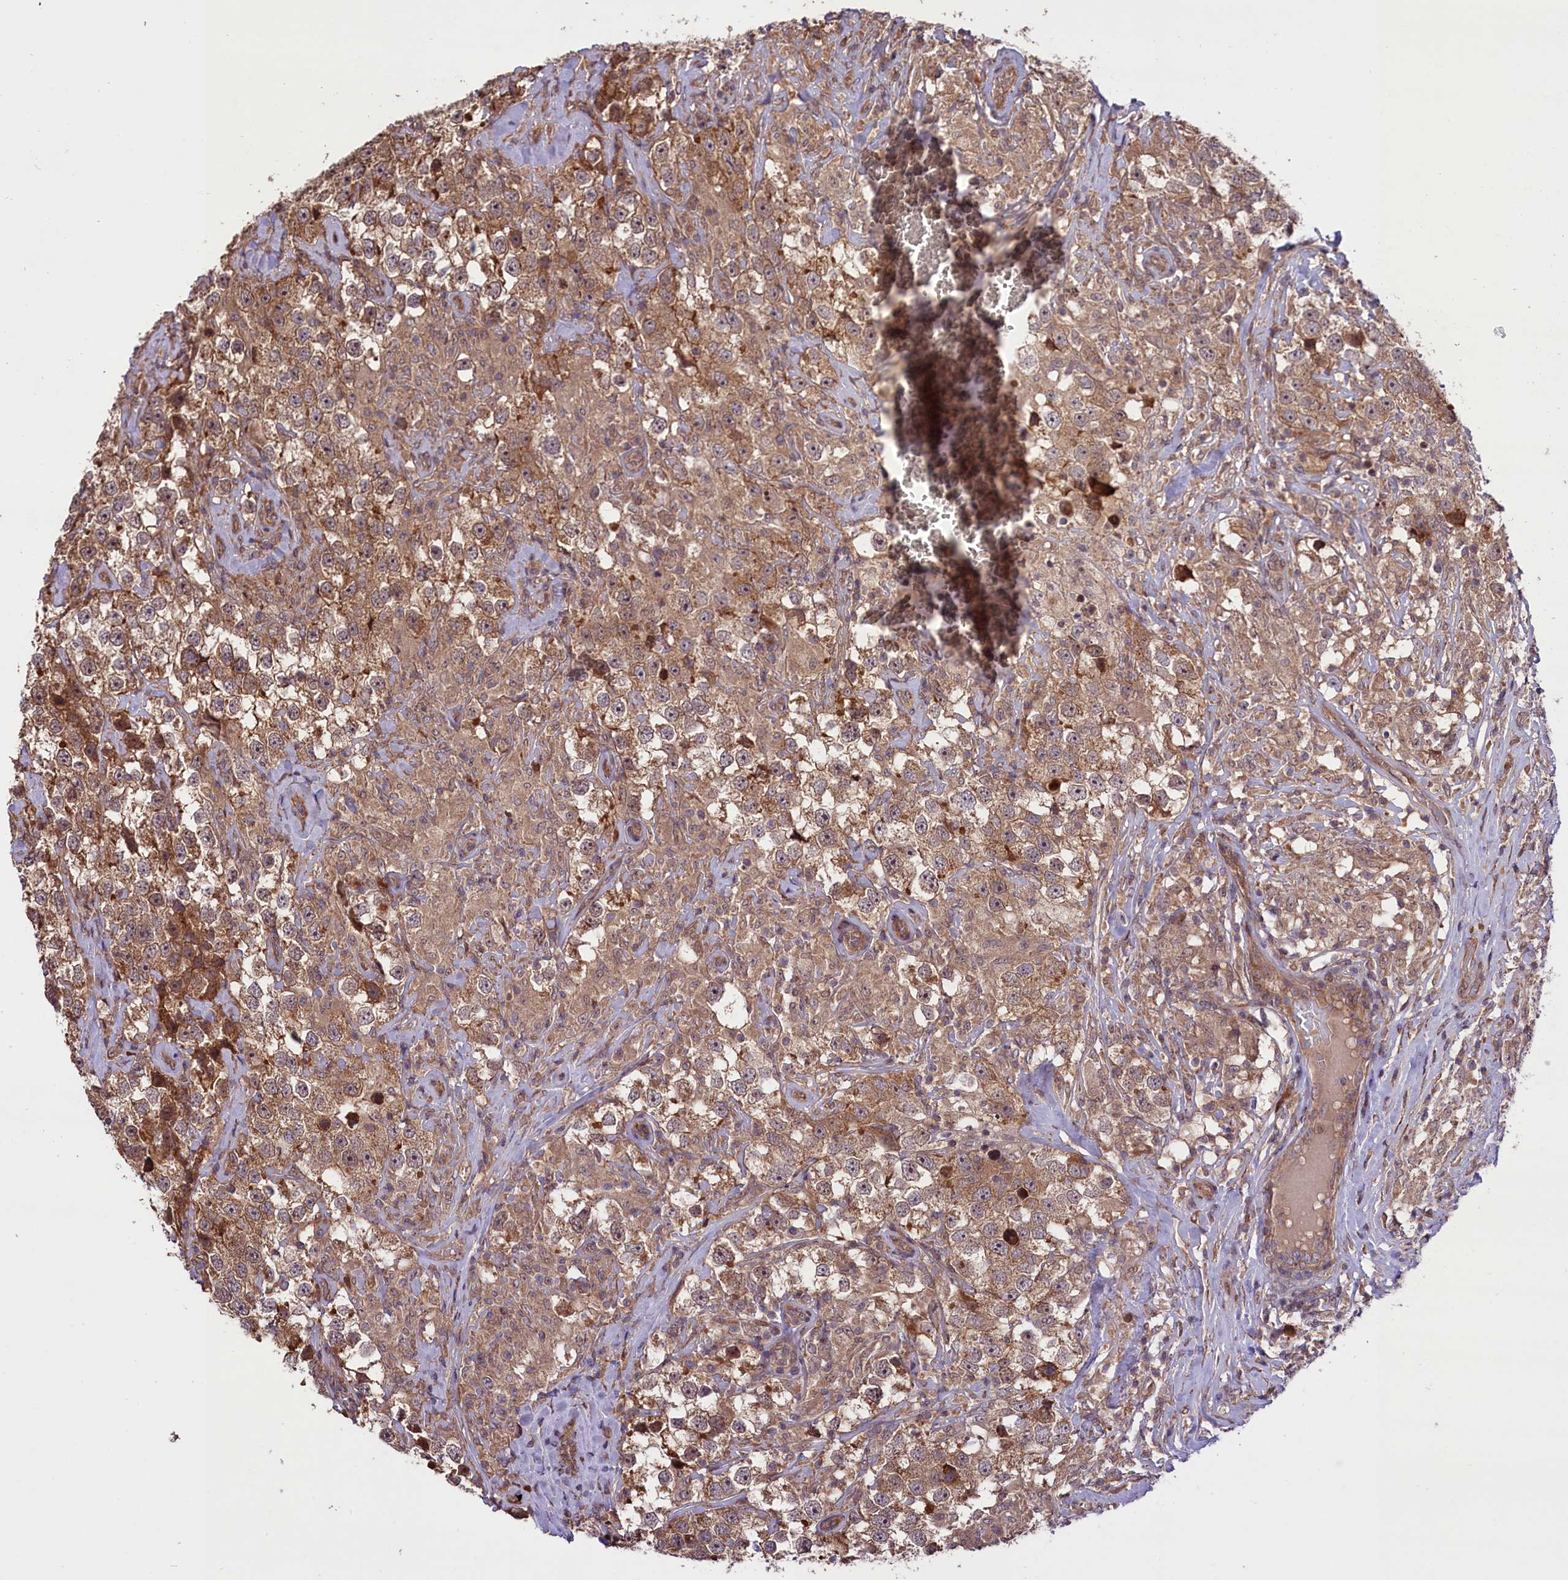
{"staining": {"intensity": "moderate", "quantity": ">75%", "location": "cytoplasmic/membranous"}, "tissue": "testis cancer", "cell_type": "Tumor cells", "image_type": "cancer", "snomed": [{"axis": "morphology", "description": "Seminoma, NOS"}, {"axis": "topography", "description": "Testis"}], "caption": "Moderate cytoplasmic/membranous protein expression is identified in about >75% of tumor cells in testis seminoma.", "gene": "HDAC5", "patient": {"sex": "male", "age": 46}}